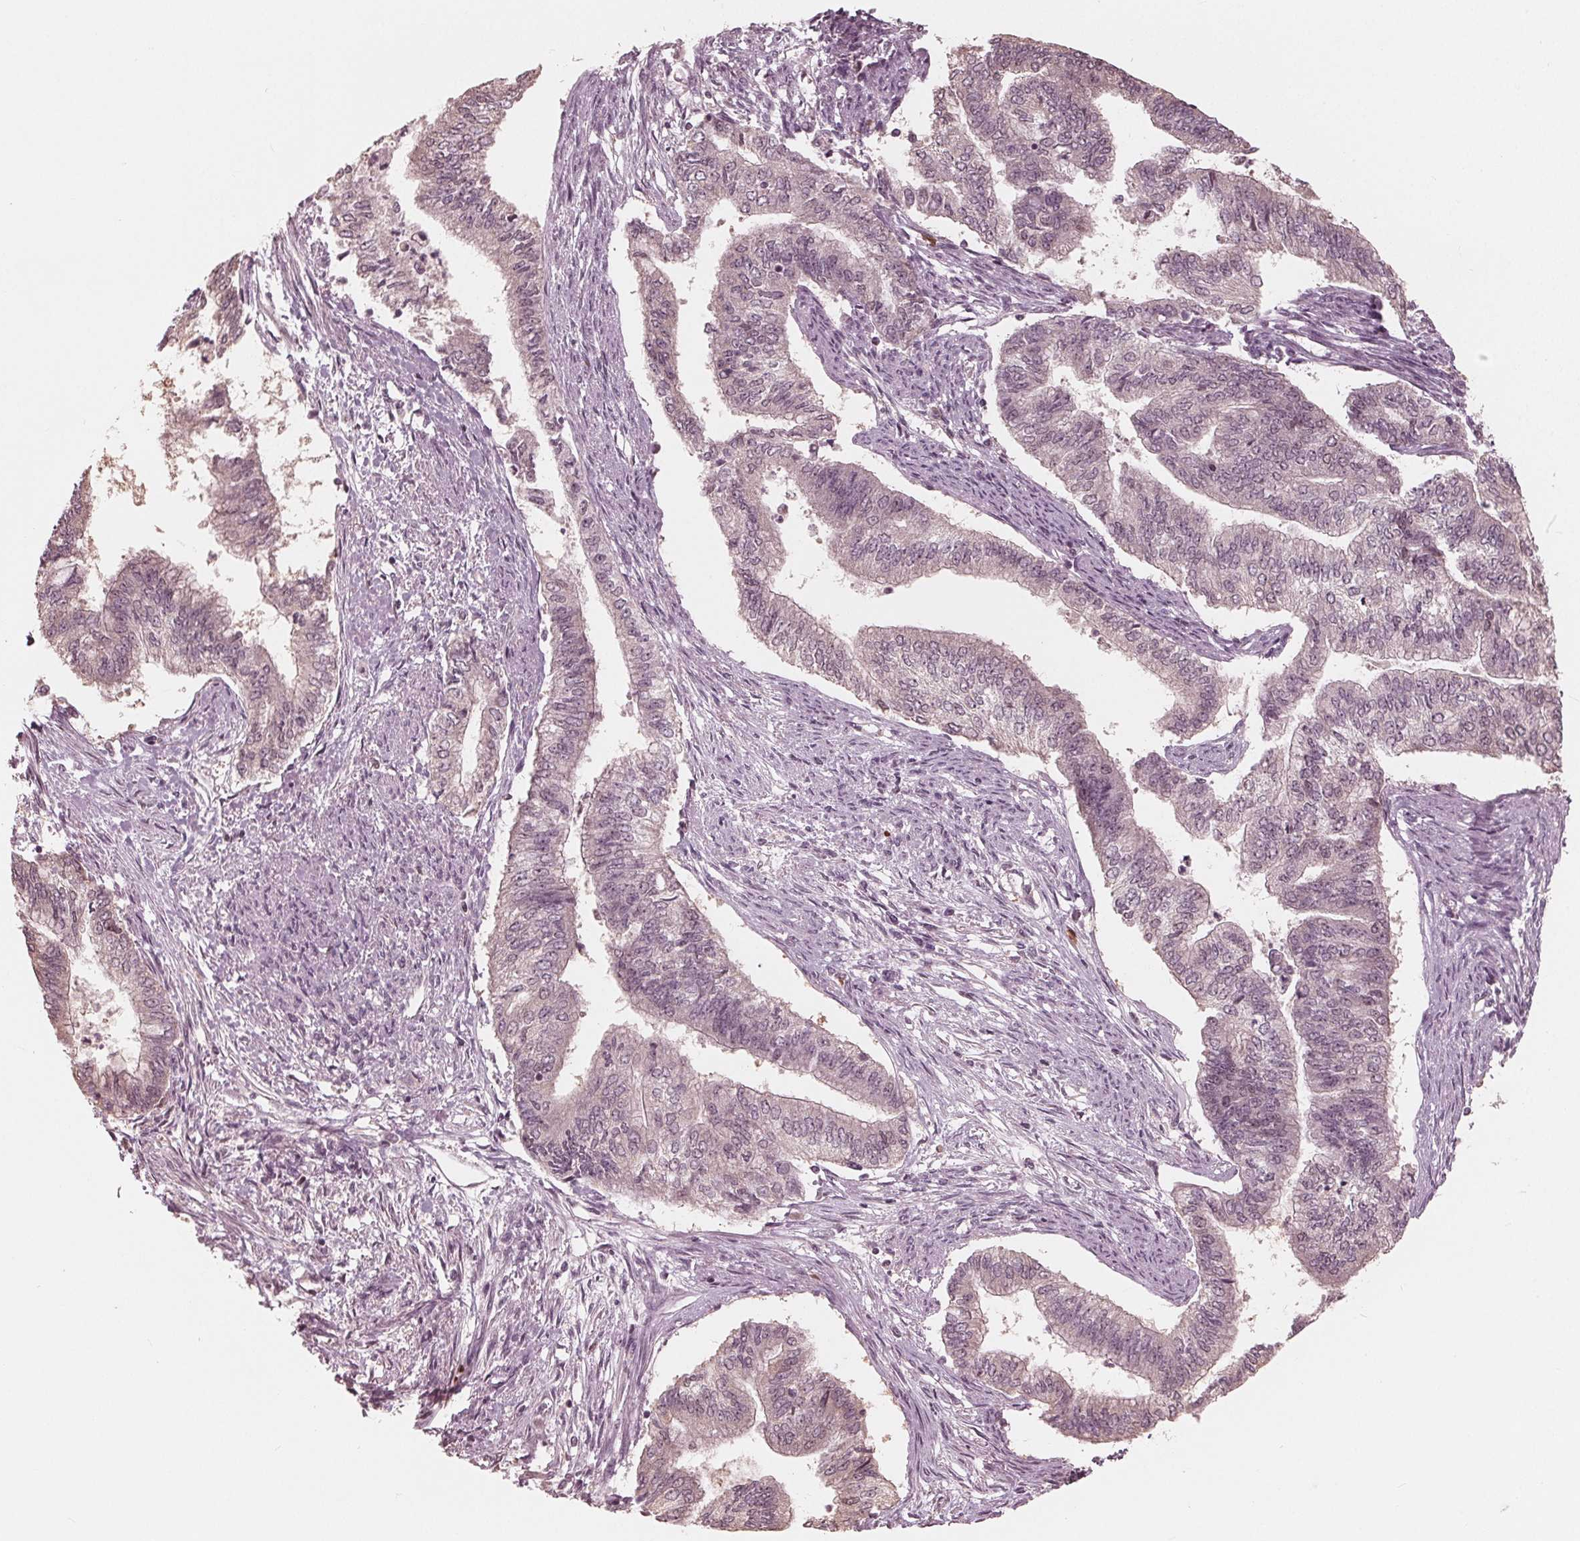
{"staining": {"intensity": "weak", "quantity": "<25%", "location": "cytoplasmic/membranous,nuclear"}, "tissue": "endometrial cancer", "cell_type": "Tumor cells", "image_type": "cancer", "snomed": [{"axis": "morphology", "description": "Adenocarcinoma, NOS"}, {"axis": "topography", "description": "Endometrium"}], "caption": "This is an immunohistochemistry (IHC) micrograph of human endometrial adenocarcinoma. There is no expression in tumor cells.", "gene": "HIRIP3", "patient": {"sex": "female", "age": 65}}